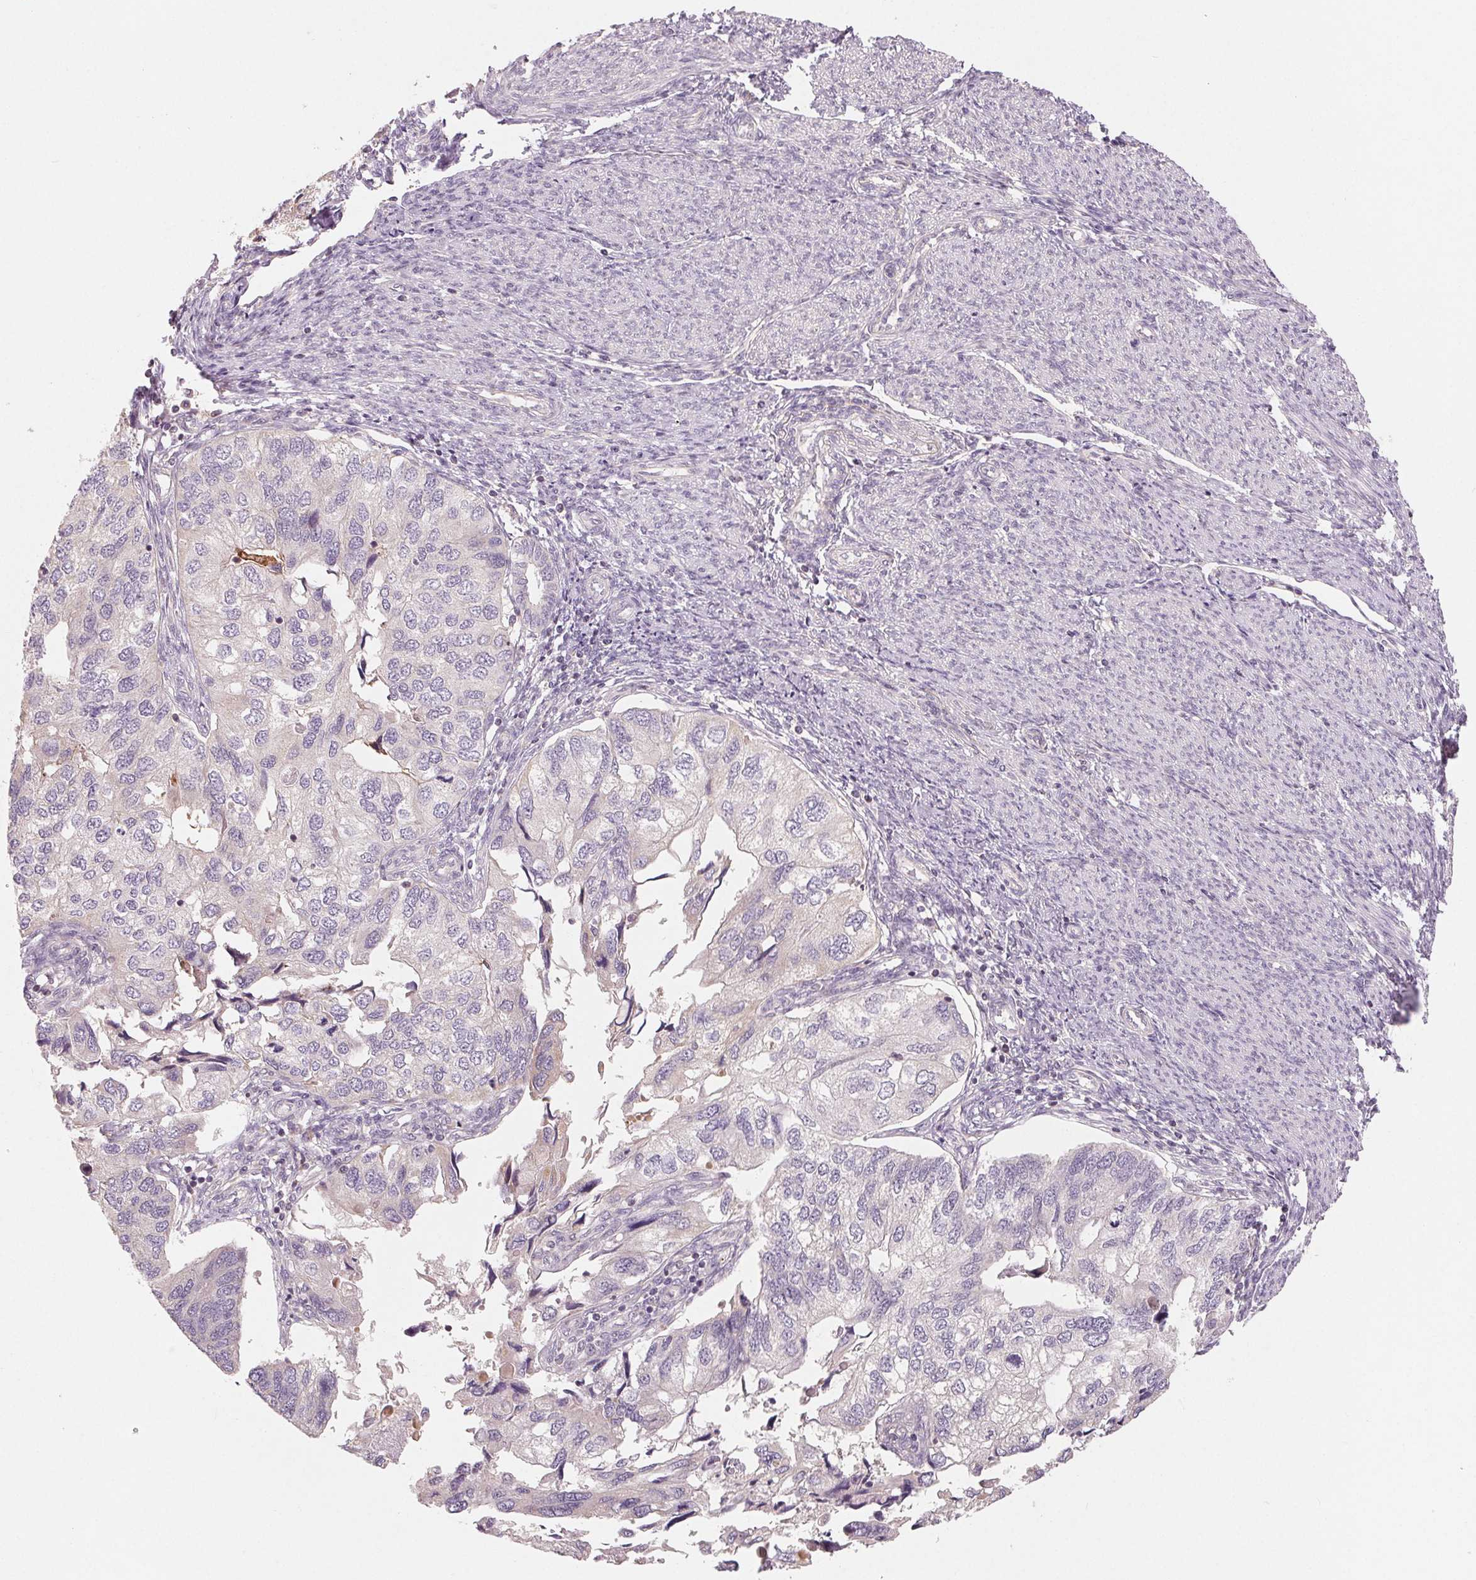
{"staining": {"intensity": "negative", "quantity": "none", "location": "none"}, "tissue": "endometrial cancer", "cell_type": "Tumor cells", "image_type": "cancer", "snomed": [{"axis": "morphology", "description": "Carcinoma, NOS"}, {"axis": "topography", "description": "Uterus"}], "caption": "Histopathology image shows no protein expression in tumor cells of carcinoma (endometrial) tissue.", "gene": "AQP8", "patient": {"sex": "female", "age": 76}}